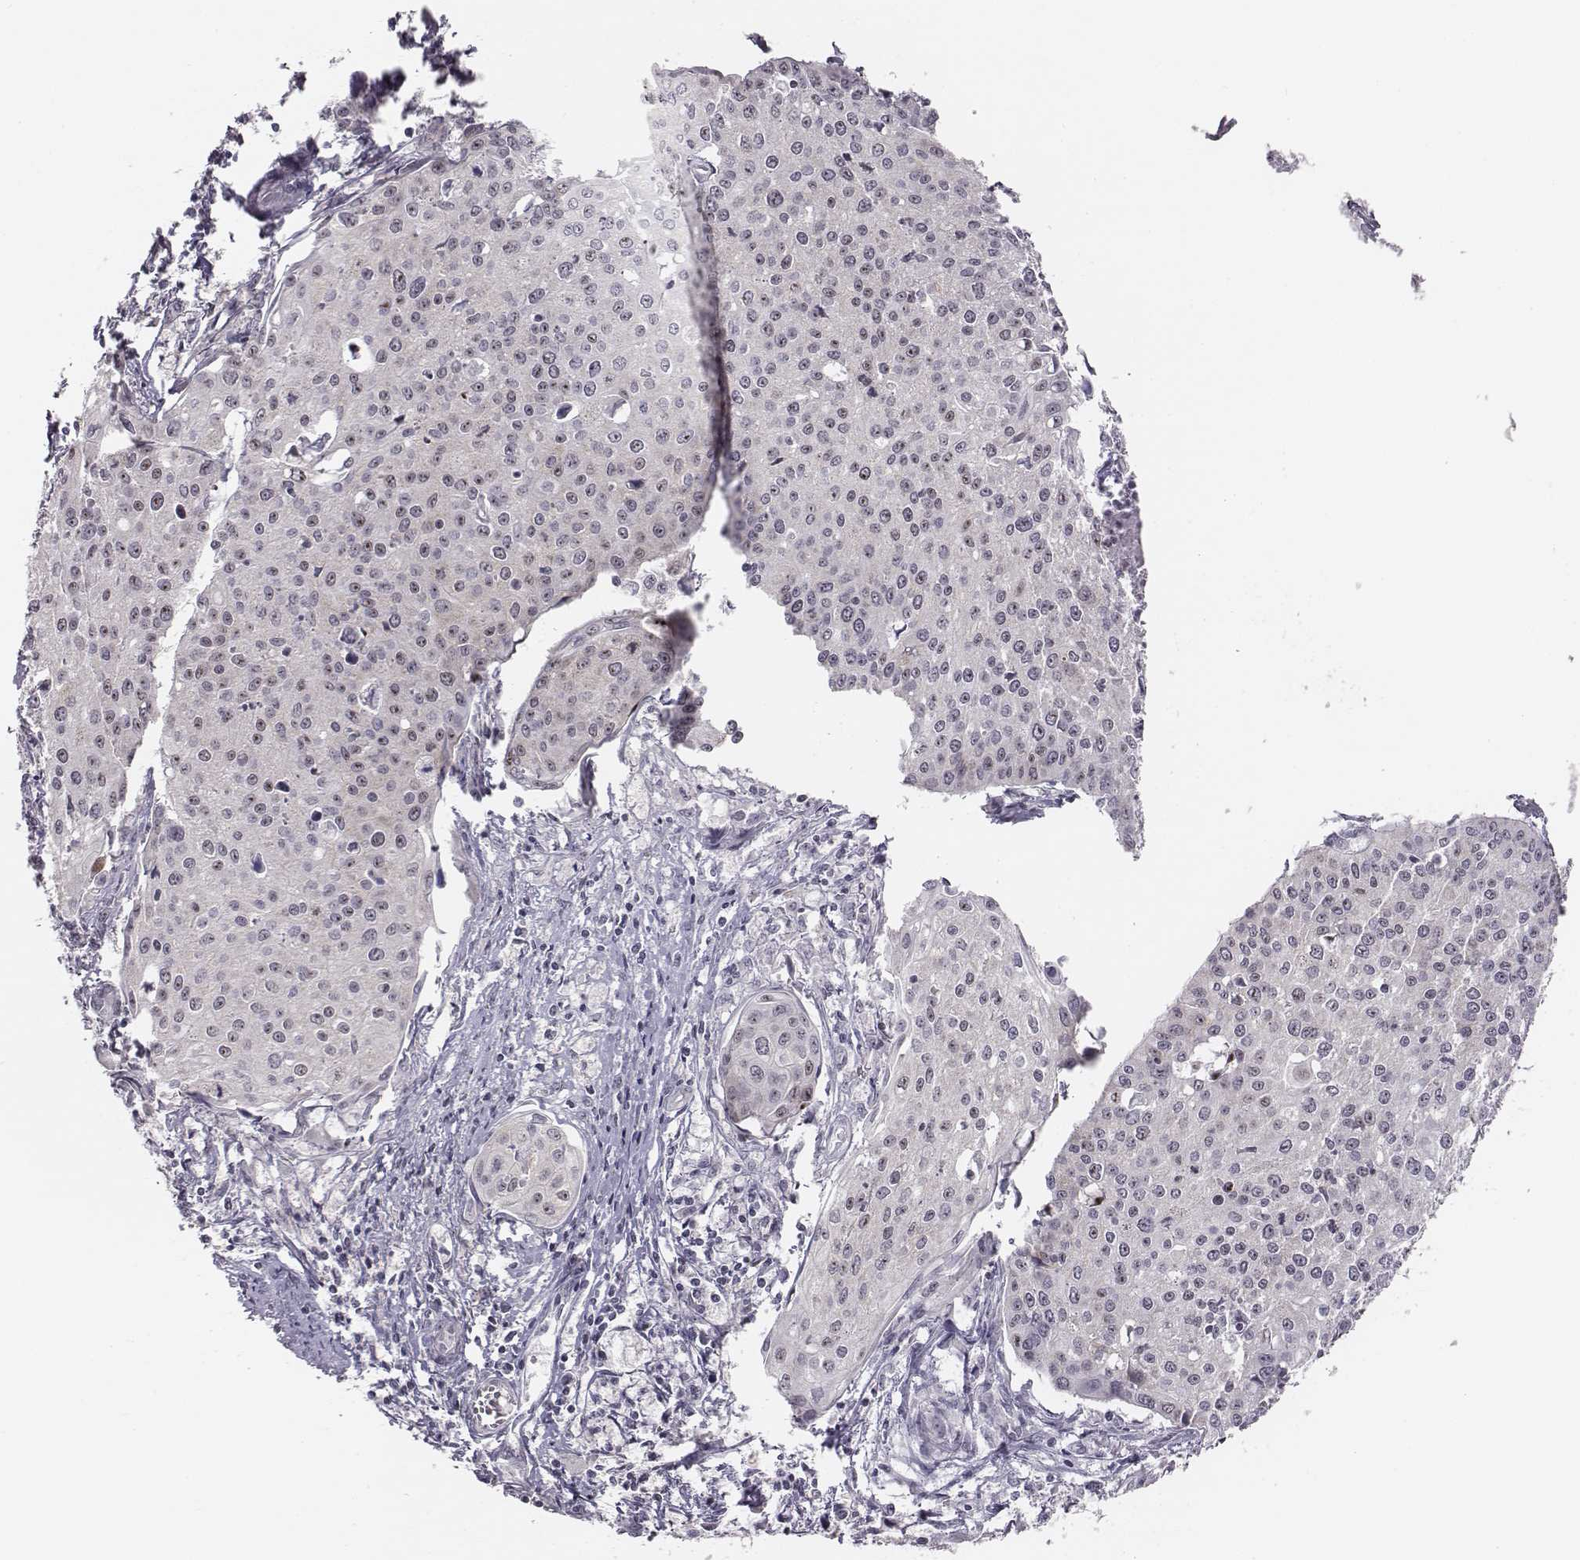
{"staining": {"intensity": "negative", "quantity": "none", "location": "none"}, "tissue": "cervical cancer", "cell_type": "Tumor cells", "image_type": "cancer", "snomed": [{"axis": "morphology", "description": "Squamous cell carcinoma, NOS"}, {"axis": "topography", "description": "Cervix"}], "caption": "Photomicrograph shows no protein positivity in tumor cells of squamous cell carcinoma (cervical) tissue.", "gene": "NIFK", "patient": {"sex": "female", "age": 38}}